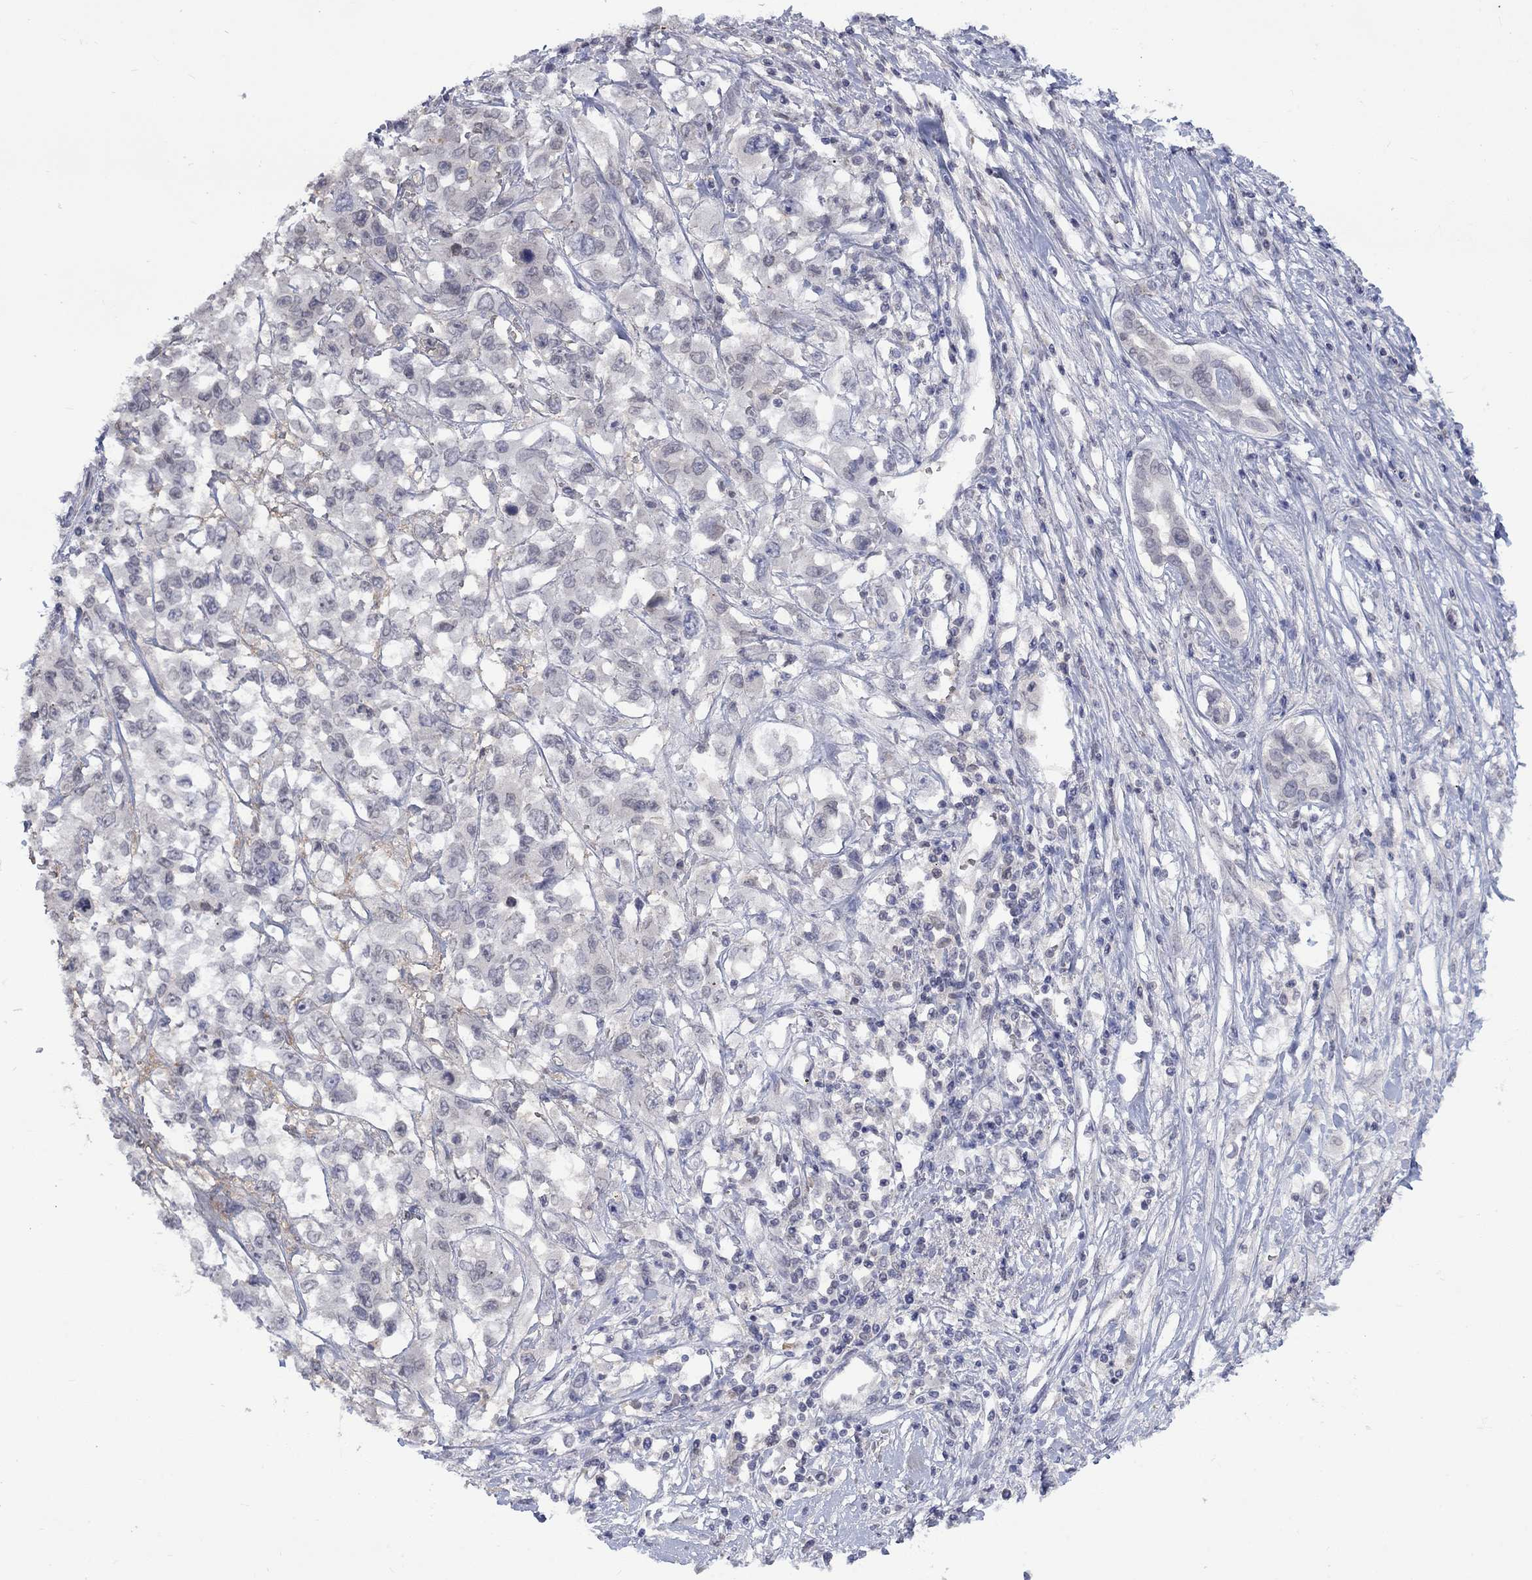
{"staining": {"intensity": "negative", "quantity": "none", "location": "none"}, "tissue": "liver cancer", "cell_type": "Tumor cells", "image_type": "cancer", "snomed": [{"axis": "morphology", "description": "Adenocarcinoma, NOS"}, {"axis": "morphology", "description": "Cholangiocarcinoma"}, {"axis": "topography", "description": "Liver"}], "caption": "Tumor cells show no significant expression in liver cholangiocarcinoma.", "gene": "NSMF", "patient": {"sex": "male", "age": 64}}